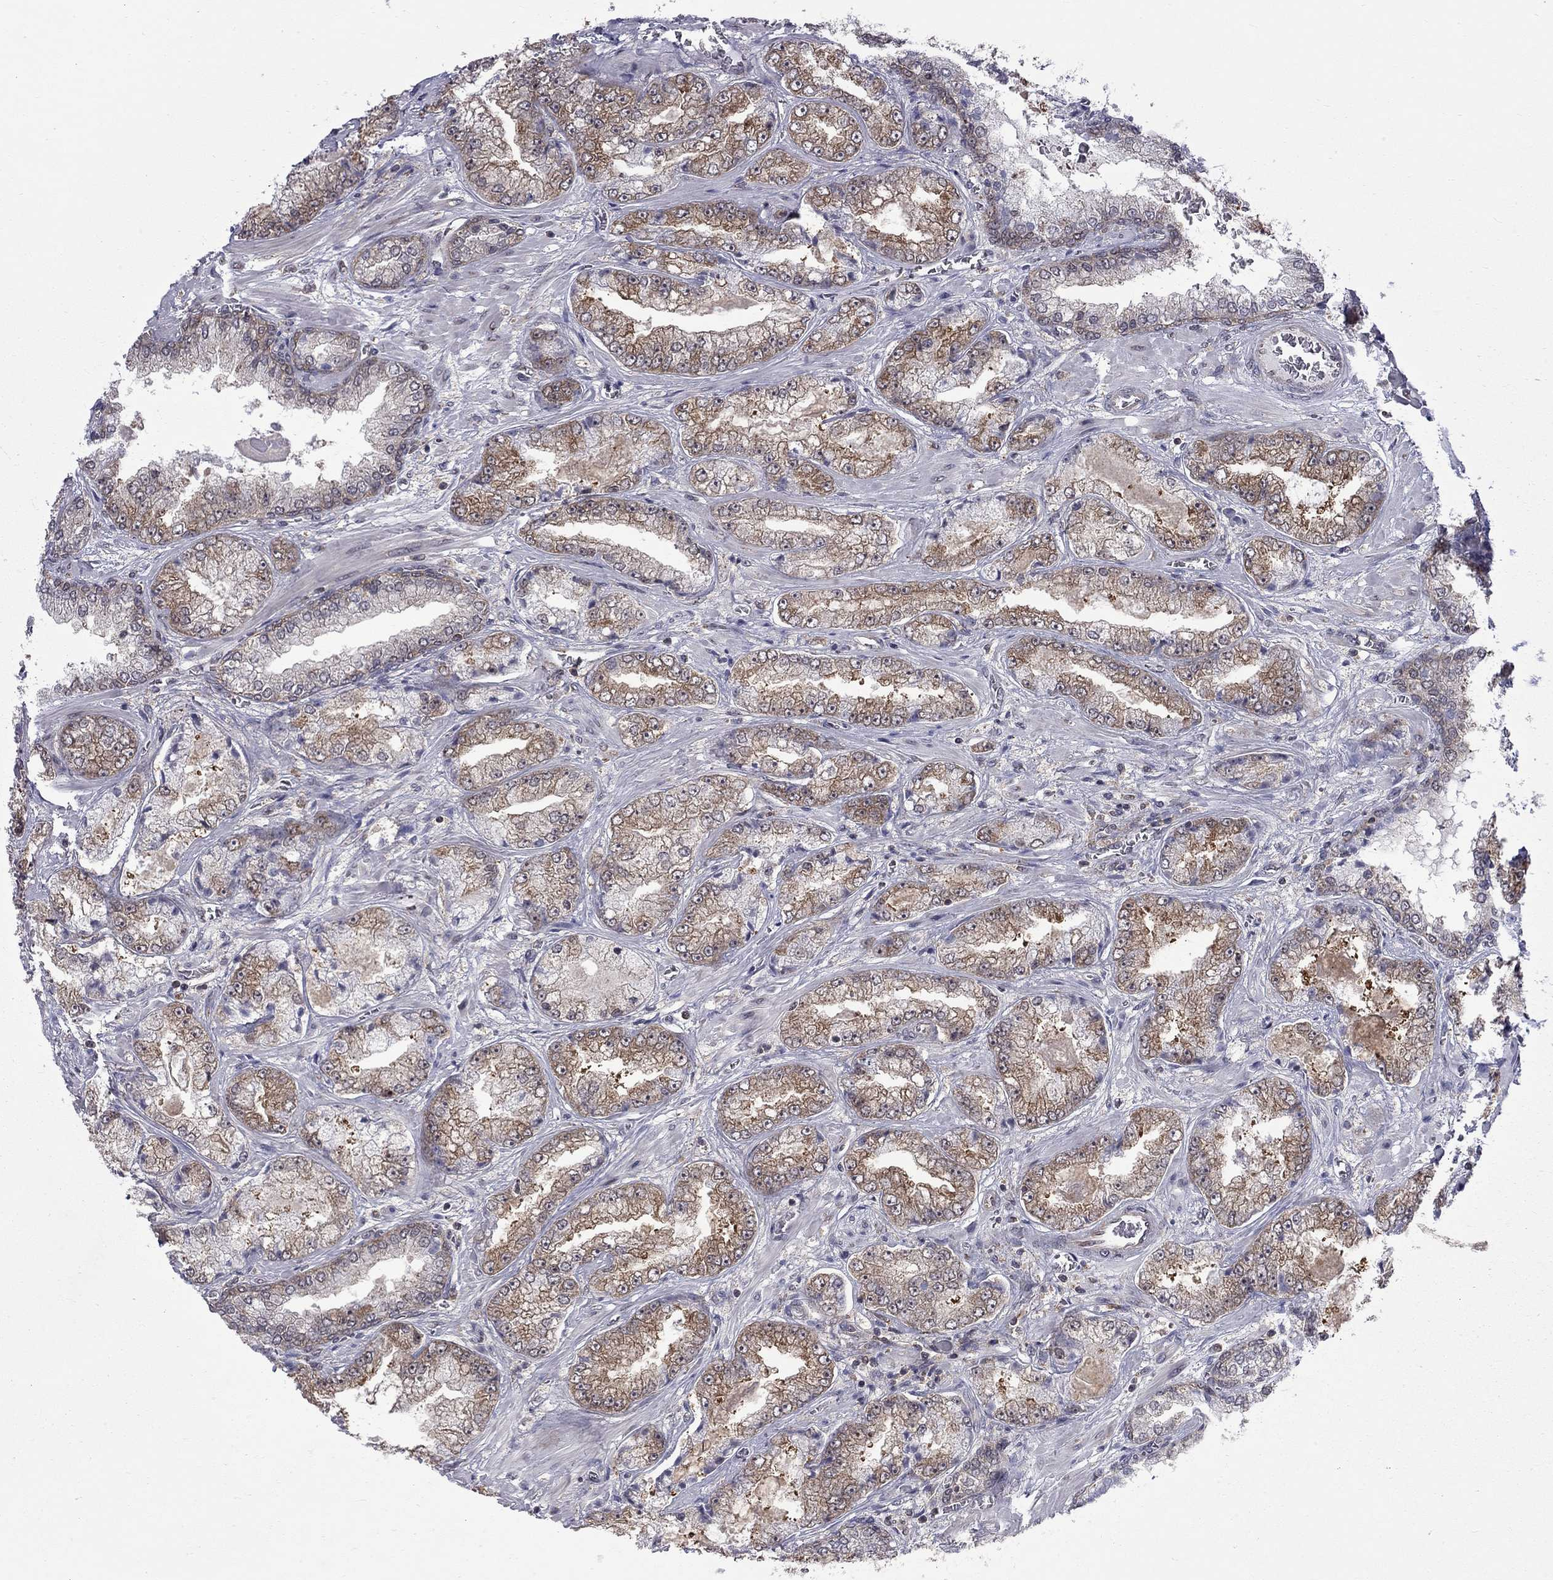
{"staining": {"intensity": "weak", "quantity": ">75%", "location": "cytoplasmic/membranous"}, "tissue": "prostate cancer", "cell_type": "Tumor cells", "image_type": "cancer", "snomed": [{"axis": "morphology", "description": "Adenocarcinoma, Low grade"}, {"axis": "topography", "description": "Prostate"}], "caption": "Immunohistochemical staining of human adenocarcinoma (low-grade) (prostate) displays weak cytoplasmic/membranous protein positivity in approximately >75% of tumor cells.", "gene": "NAA50", "patient": {"sex": "male", "age": 57}}